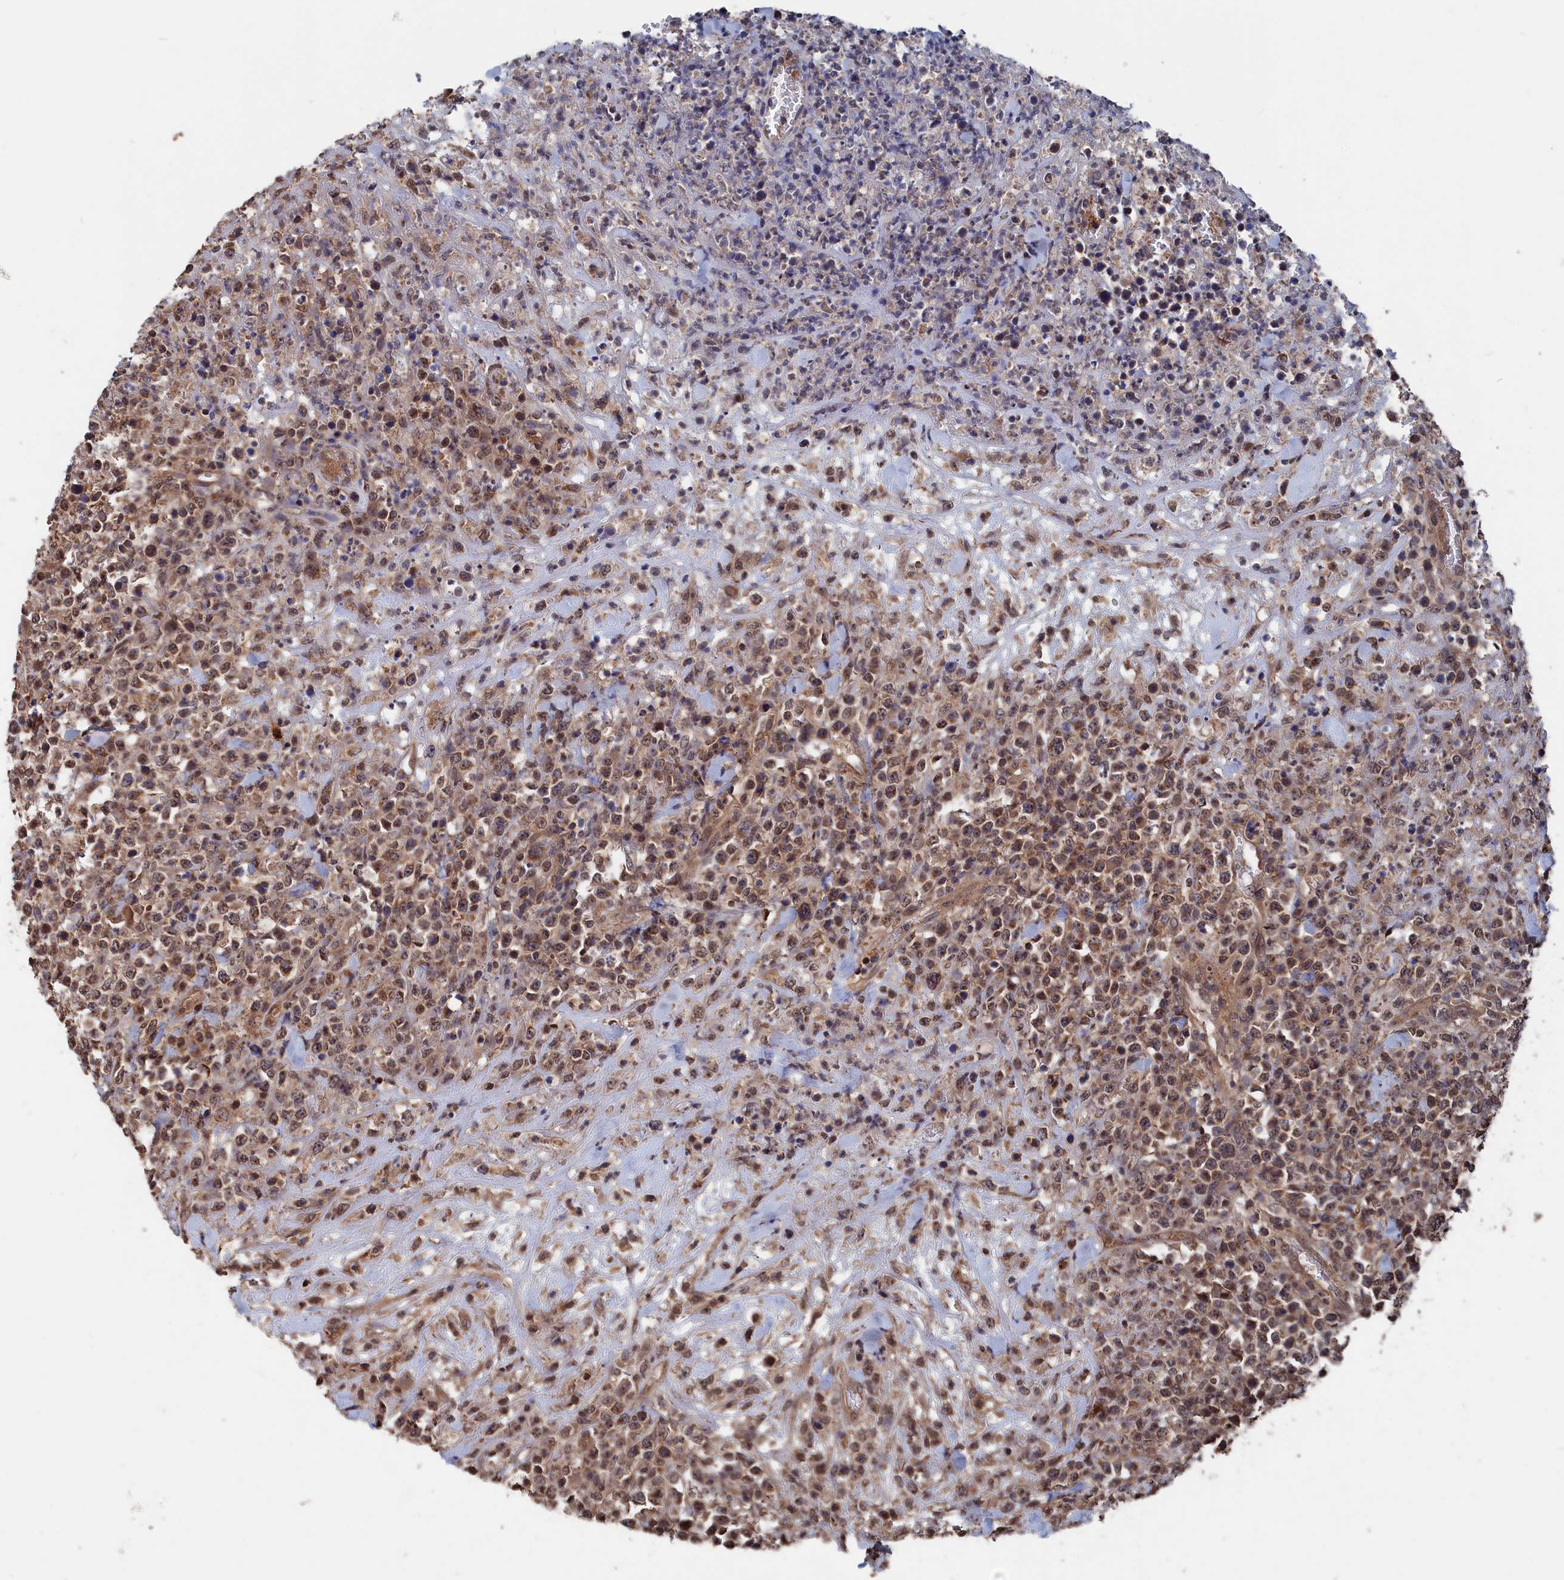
{"staining": {"intensity": "moderate", "quantity": ">75%", "location": "cytoplasmic/membranous,nuclear"}, "tissue": "lymphoma", "cell_type": "Tumor cells", "image_type": "cancer", "snomed": [{"axis": "morphology", "description": "Malignant lymphoma, non-Hodgkin's type, High grade"}, {"axis": "topography", "description": "Colon"}], "caption": "Immunohistochemistry (IHC) staining of lymphoma, which reveals medium levels of moderate cytoplasmic/membranous and nuclear expression in about >75% of tumor cells indicating moderate cytoplasmic/membranous and nuclear protein staining. The staining was performed using DAB (3,3'-diaminobenzidine) (brown) for protein detection and nuclei were counterstained in hematoxylin (blue).", "gene": "PDE12", "patient": {"sex": "female", "age": 53}}